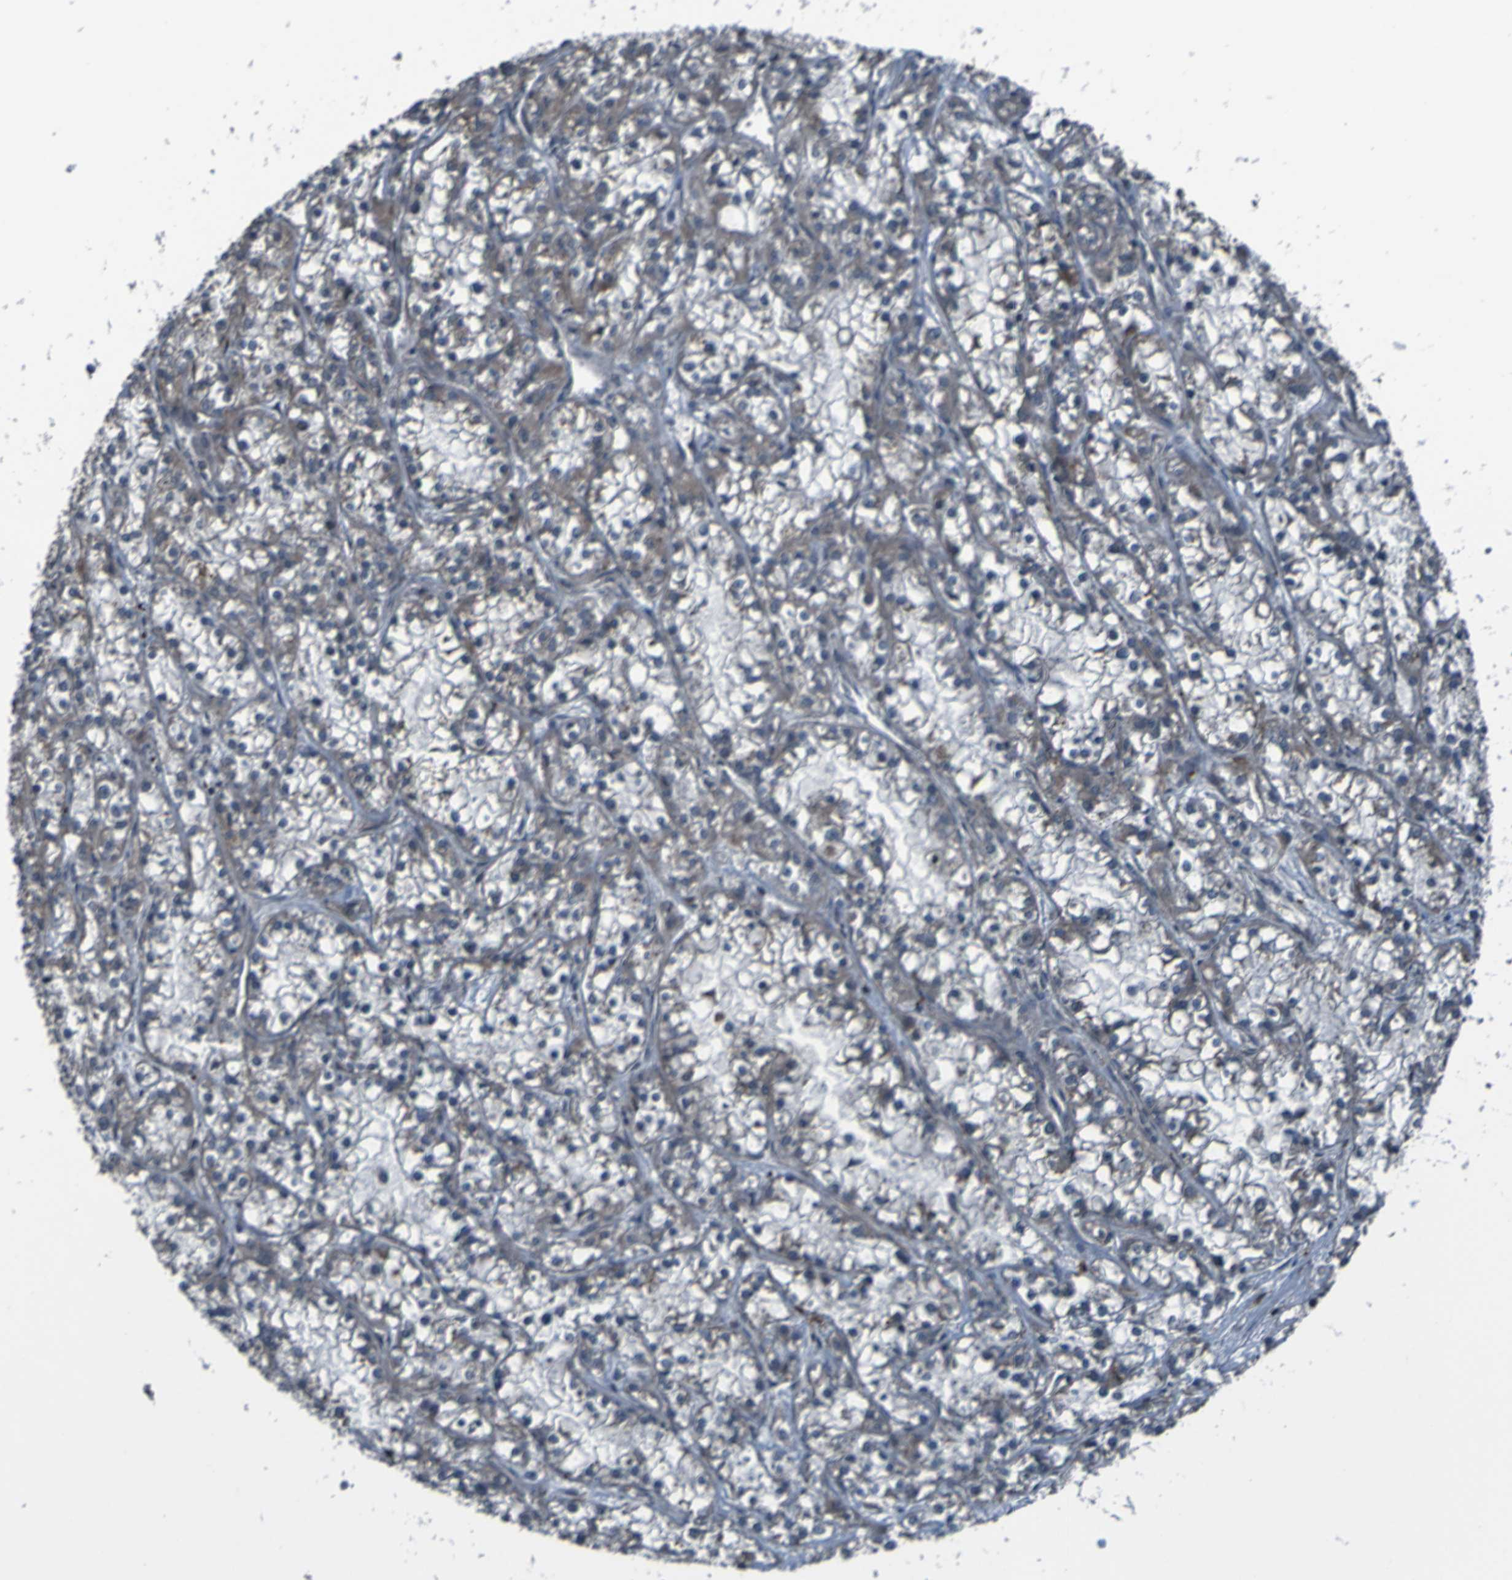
{"staining": {"intensity": "weak", "quantity": ">75%", "location": "cytoplasmic/membranous"}, "tissue": "renal cancer", "cell_type": "Tumor cells", "image_type": "cancer", "snomed": [{"axis": "morphology", "description": "Adenocarcinoma, NOS"}, {"axis": "topography", "description": "Kidney"}], "caption": "Protein expression analysis of human renal cancer reveals weak cytoplasmic/membranous expression in approximately >75% of tumor cells.", "gene": "OSTM1", "patient": {"sex": "female", "age": 52}}